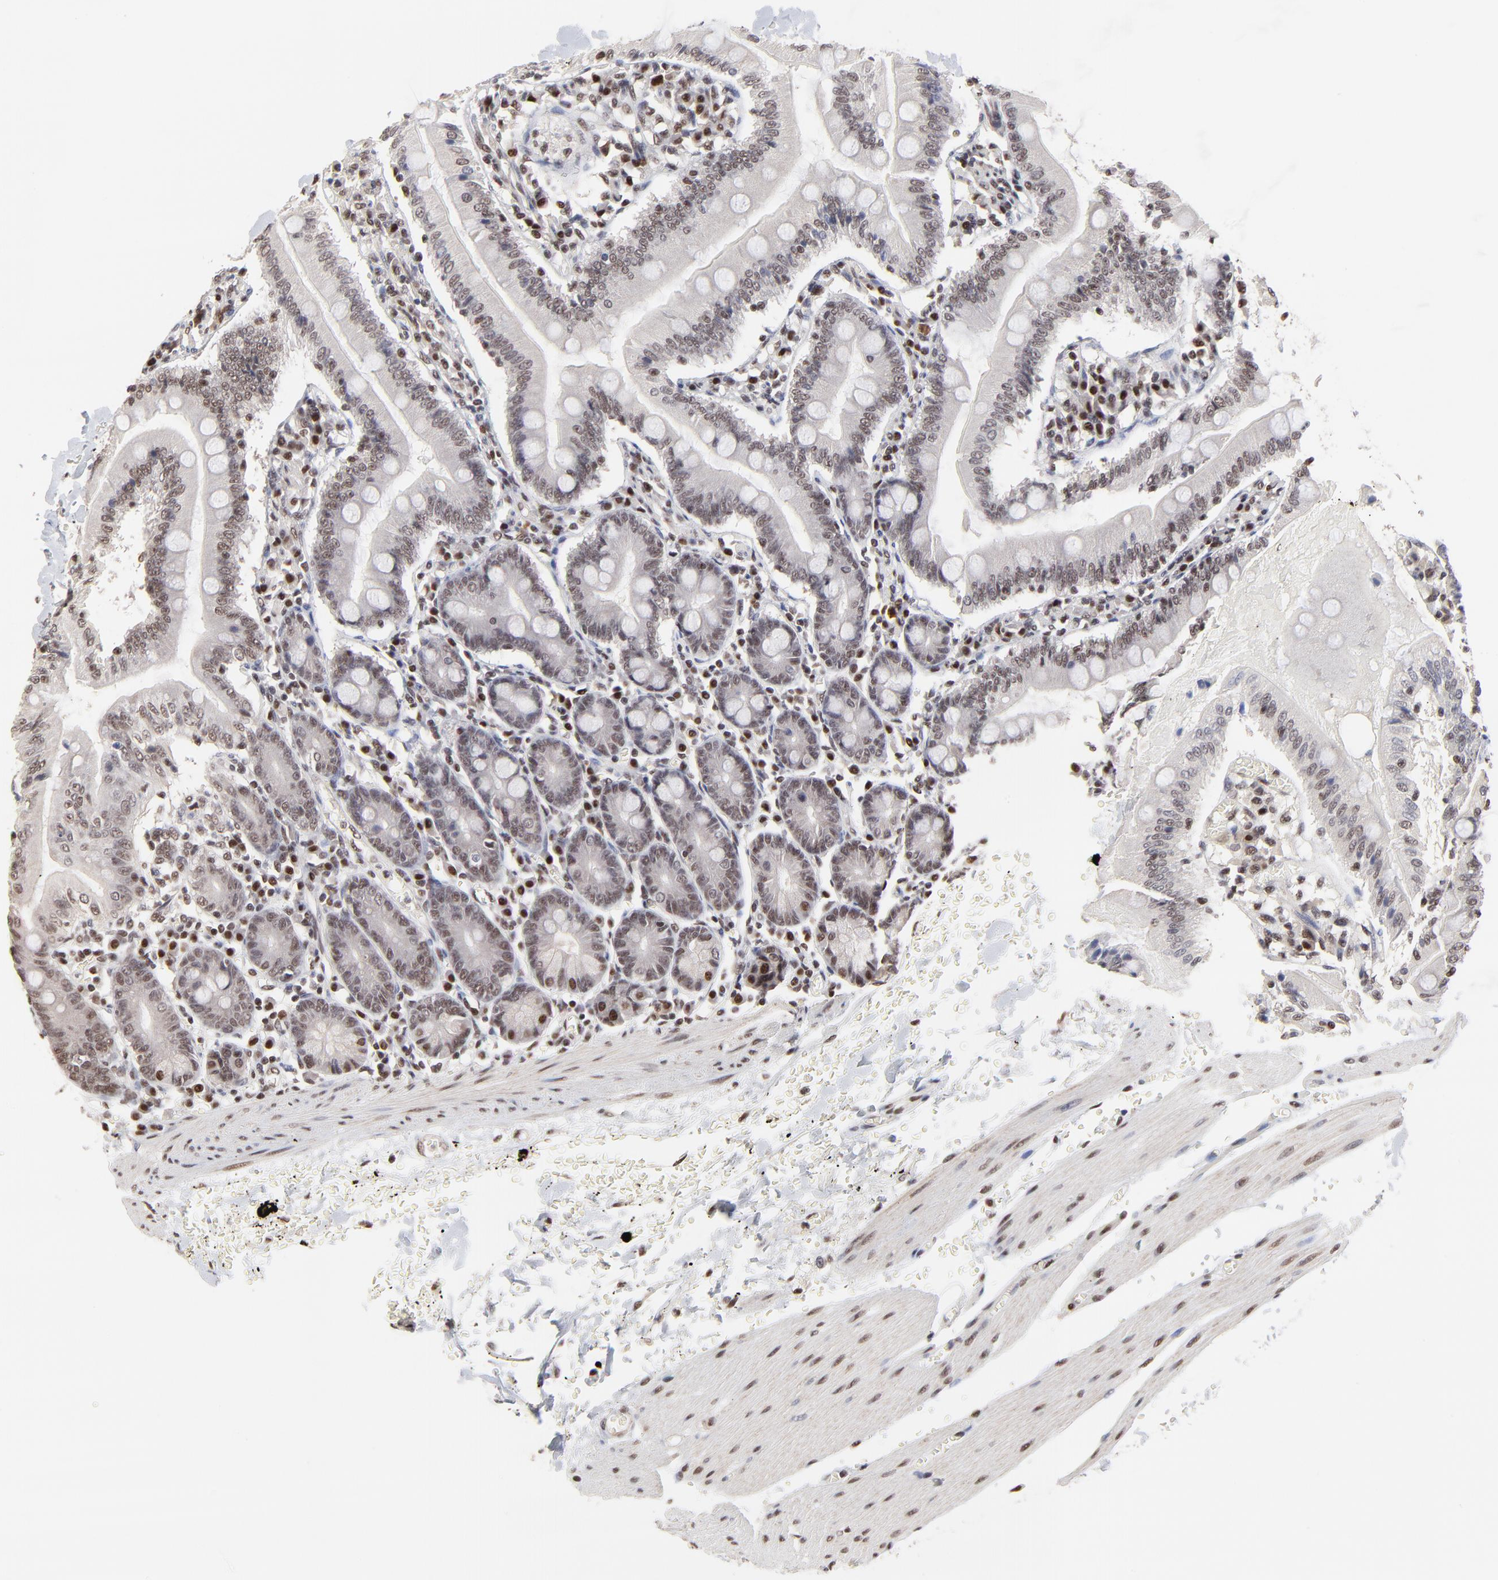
{"staining": {"intensity": "moderate", "quantity": ">75%", "location": "nuclear"}, "tissue": "small intestine", "cell_type": "Glandular cells", "image_type": "normal", "snomed": [{"axis": "morphology", "description": "Normal tissue, NOS"}, {"axis": "topography", "description": "Small intestine"}], "caption": "High-power microscopy captured an immunohistochemistry histopathology image of unremarkable small intestine, revealing moderate nuclear positivity in approximately >75% of glandular cells.", "gene": "DSN1", "patient": {"sex": "male", "age": 71}}